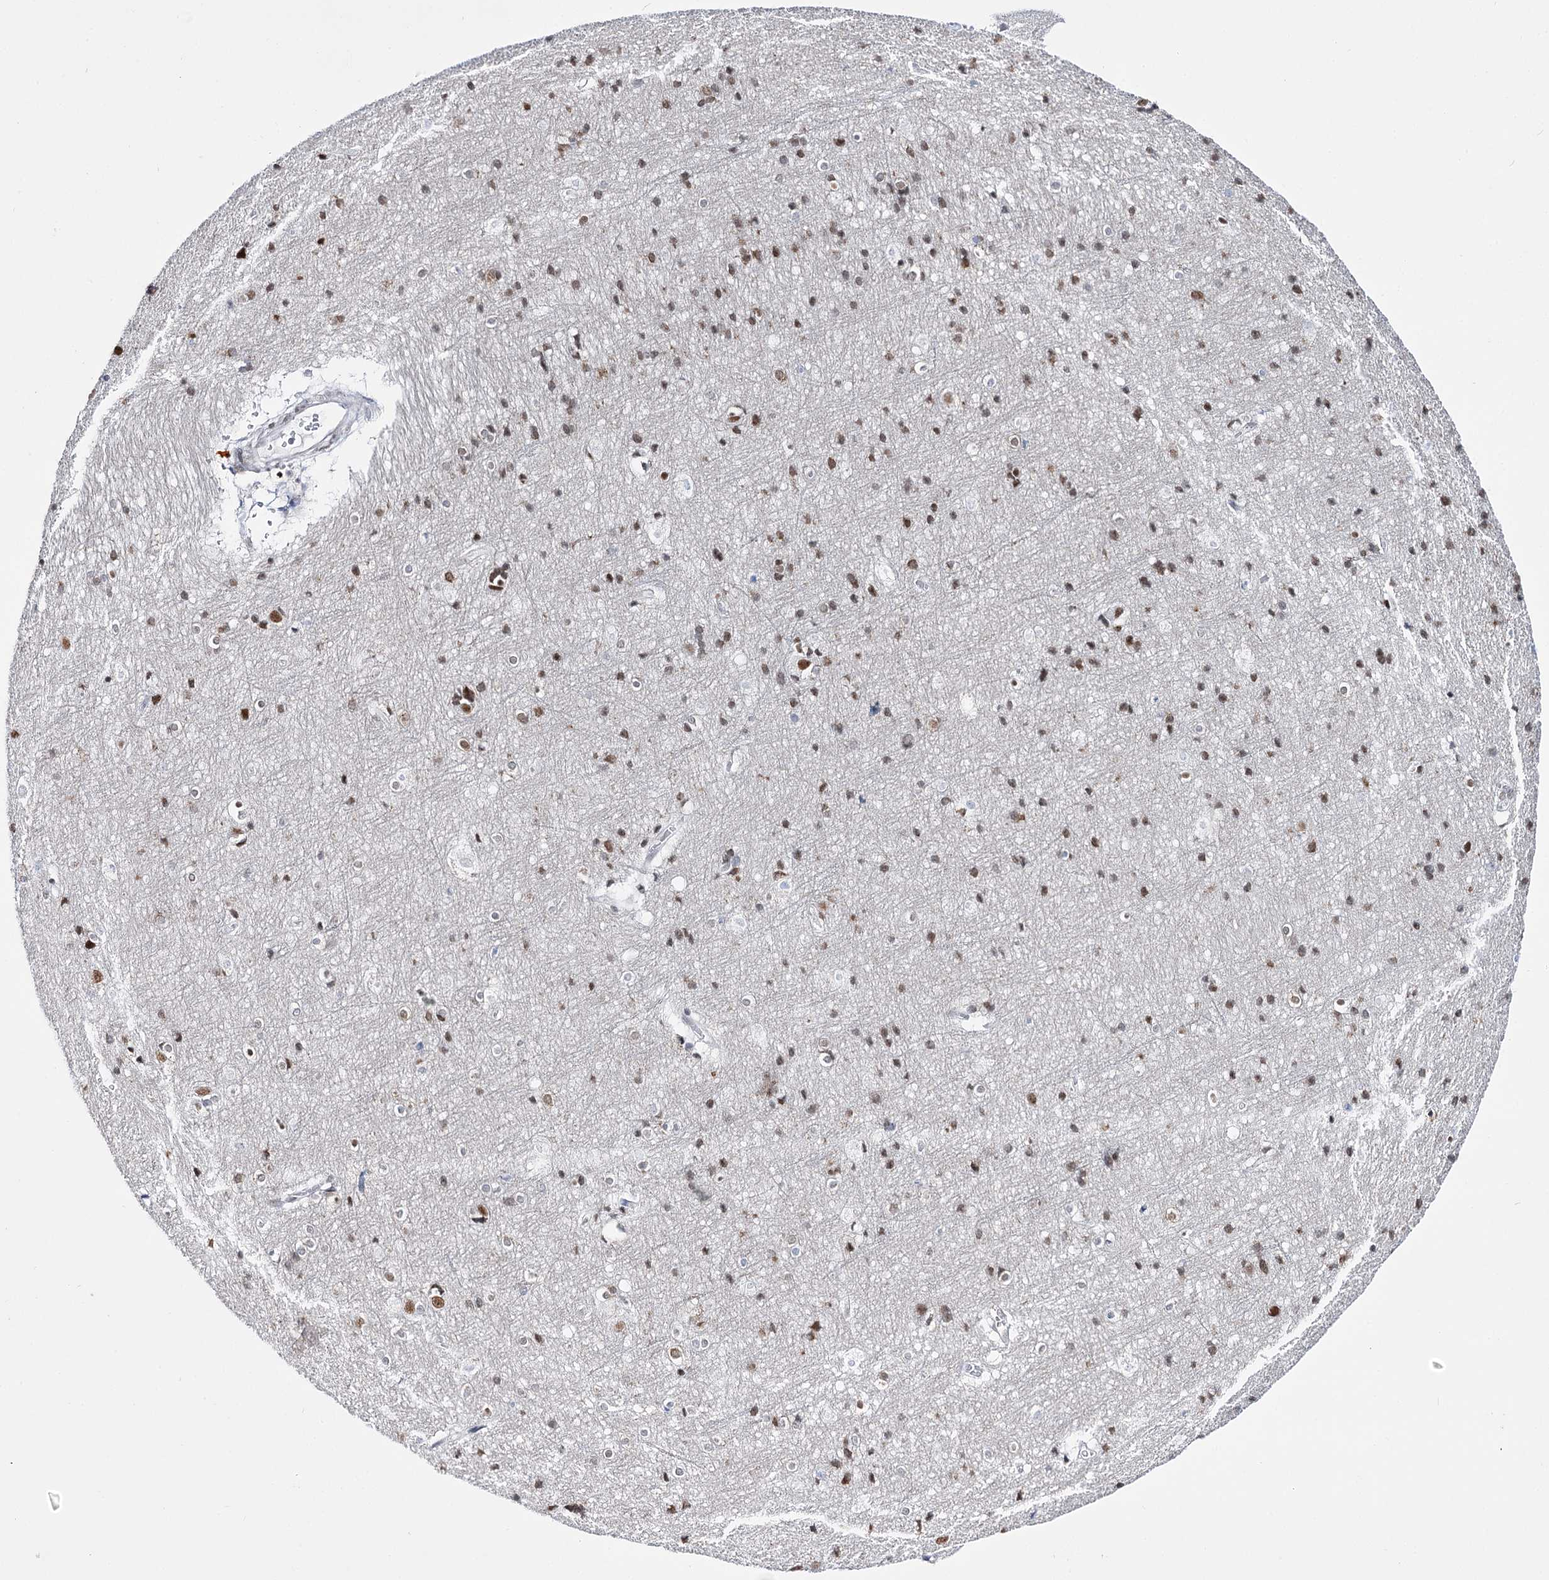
{"staining": {"intensity": "negative", "quantity": "none", "location": "none"}, "tissue": "cerebral cortex", "cell_type": "Endothelial cells", "image_type": "normal", "snomed": [{"axis": "morphology", "description": "Normal tissue, NOS"}, {"axis": "topography", "description": "Cerebral cortex"}], "caption": "The micrograph displays no staining of endothelial cells in normal cerebral cortex. (DAB immunohistochemistry, high magnification).", "gene": "RBM15B", "patient": {"sex": "male", "age": 54}}